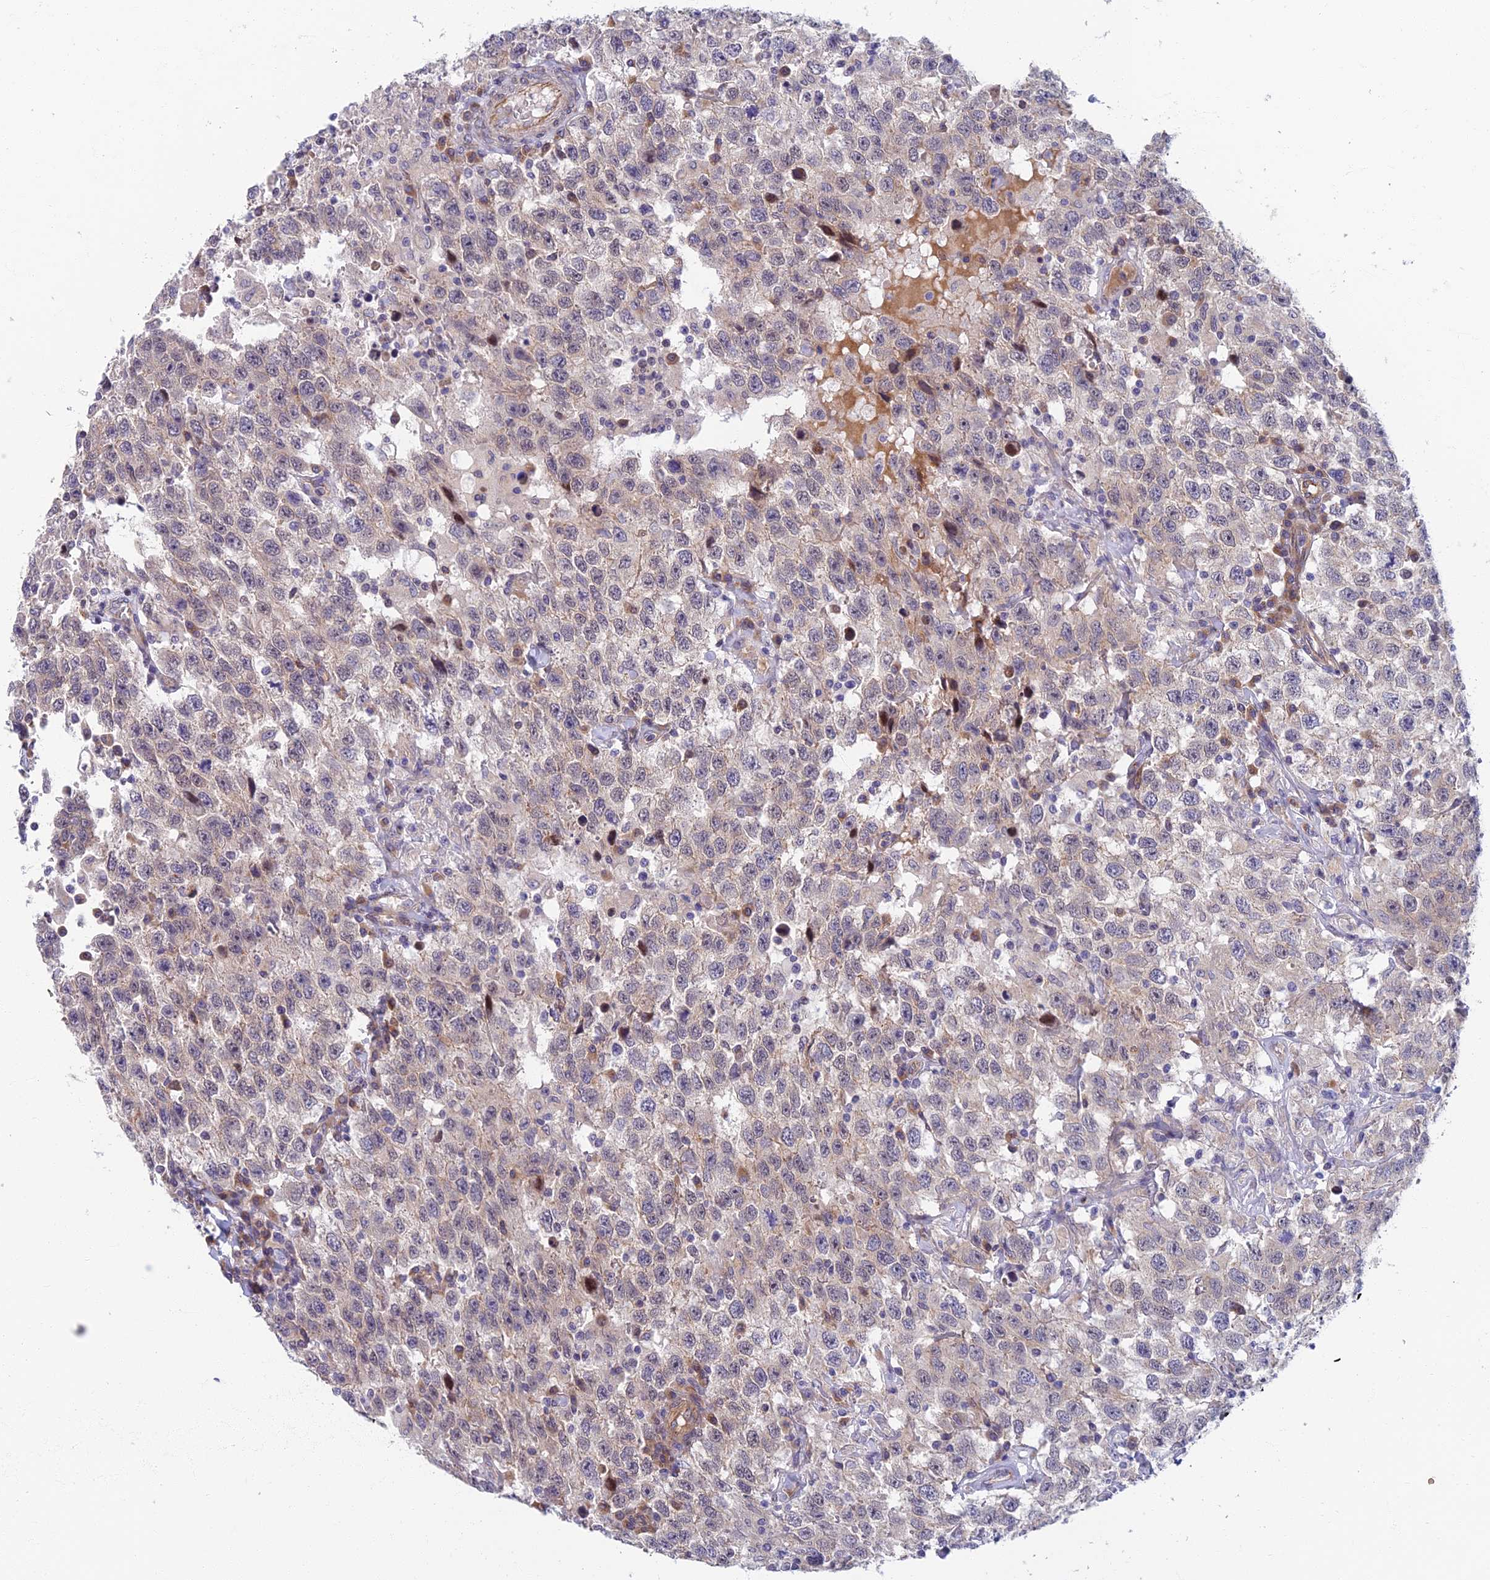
{"staining": {"intensity": "negative", "quantity": "none", "location": "none"}, "tissue": "testis cancer", "cell_type": "Tumor cells", "image_type": "cancer", "snomed": [{"axis": "morphology", "description": "Seminoma, NOS"}, {"axis": "topography", "description": "Testis"}], "caption": "This image is of seminoma (testis) stained with IHC to label a protein in brown with the nuclei are counter-stained blue. There is no expression in tumor cells.", "gene": "RHBDL2", "patient": {"sex": "male", "age": 41}}